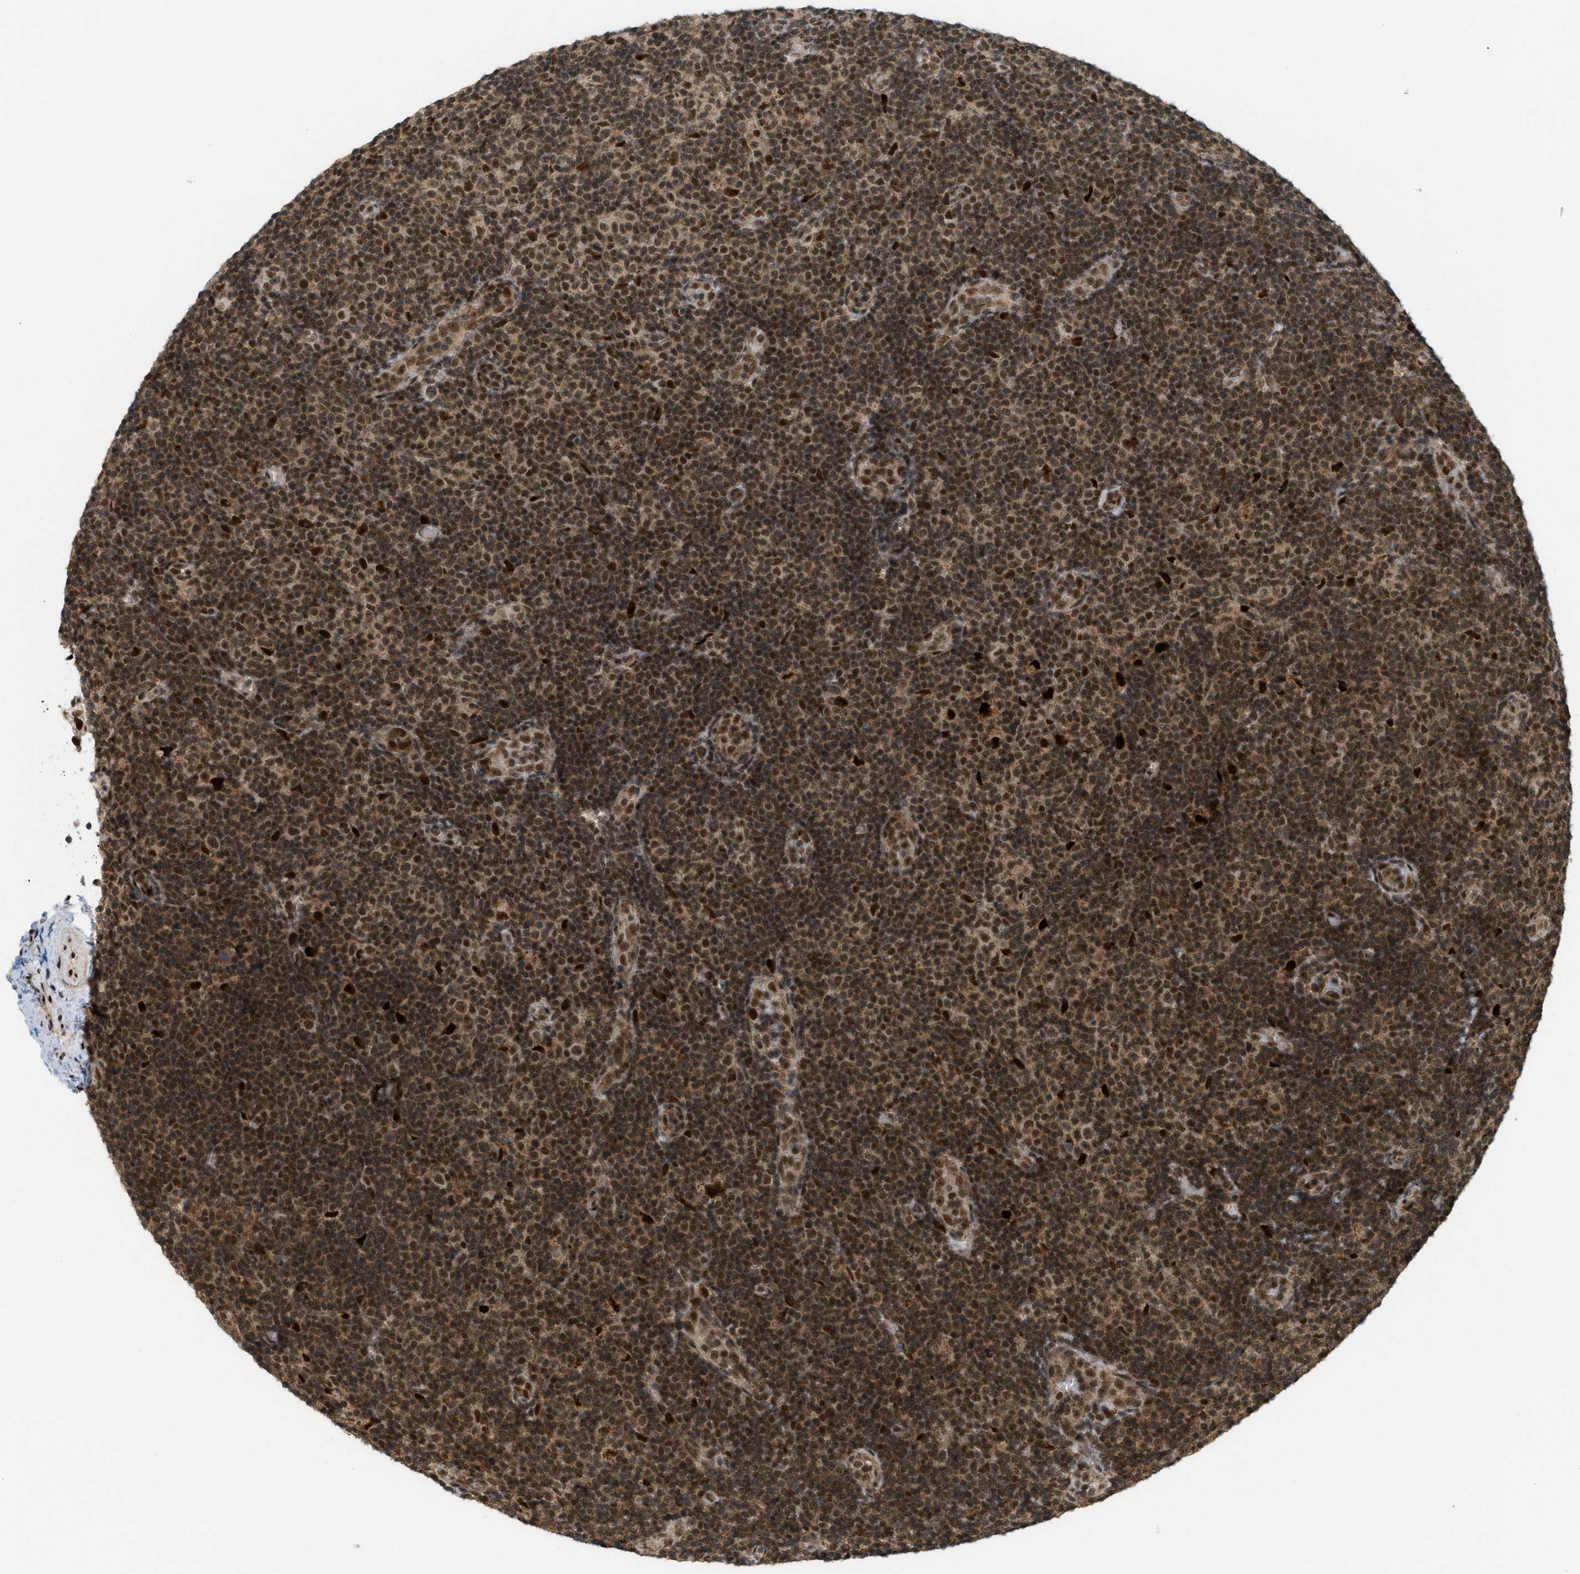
{"staining": {"intensity": "moderate", "quantity": ">75%", "location": "cytoplasmic/membranous,nuclear"}, "tissue": "lymphoma", "cell_type": "Tumor cells", "image_type": "cancer", "snomed": [{"axis": "morphology", "description": "Malignant lymphoma, non-Hodgkin's type, Low grade"}, {"axis": "topography", "description": "Lymph node"}], "caption": "High-magnification brightfield microscopy of low-grade malignant lymphoma, non-Hodgkin's type stained with DAB (3,3'-diaminobenzidine) (brown) and counterstained with hematoxylin (blue). tumor cells exhibit moderate cytoplasmic/membranous and nuclear staining is seen in approximately>75% of cells. Immunohistochemistry (ihc) stains the protein in brown and the nuclei are stained blue.", "gene": "TLK1", "patient": {"sex": "male", "age": 83}}